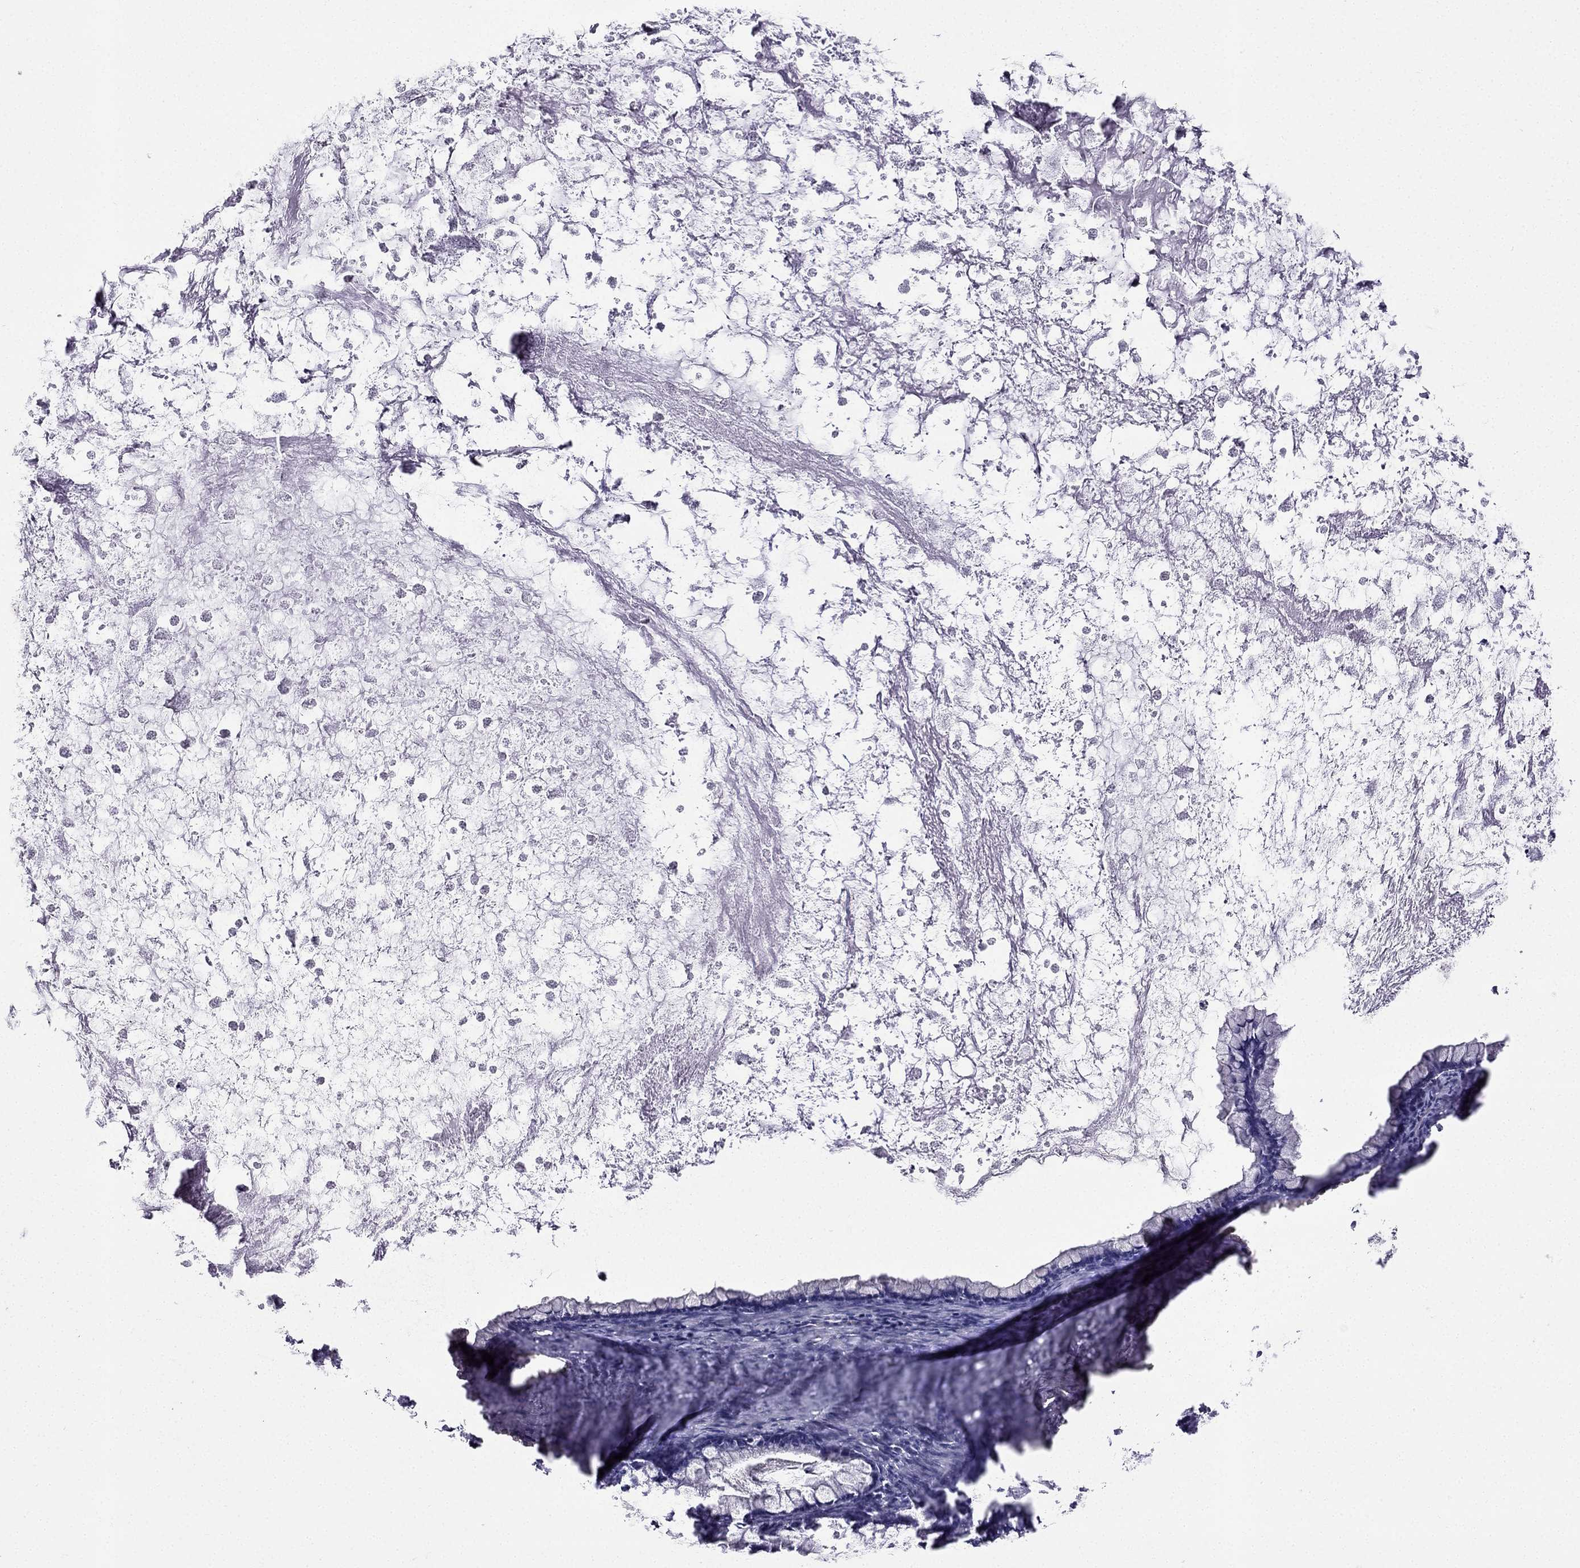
{"staining": {"intensity": "negative", "quantity": "none", "location": "none"}, "tissue": "ovarian cancer", "cell_type": "Tumor cells", "image_type": "cancer", "snomed": [{"axis": "morphology", "description": "Cystadenocarcinoma, mucinous, NOS"}, {"axis": "topography", "description": "Ovary"}], "caption": "A micrograph of ovarian cancer (mucinous cystadenocarcinoma) stained for a protein exhibits no brown staining in tumor cells.", "gene": "CCK", "patient": {"sex": "female", "age": 67}}